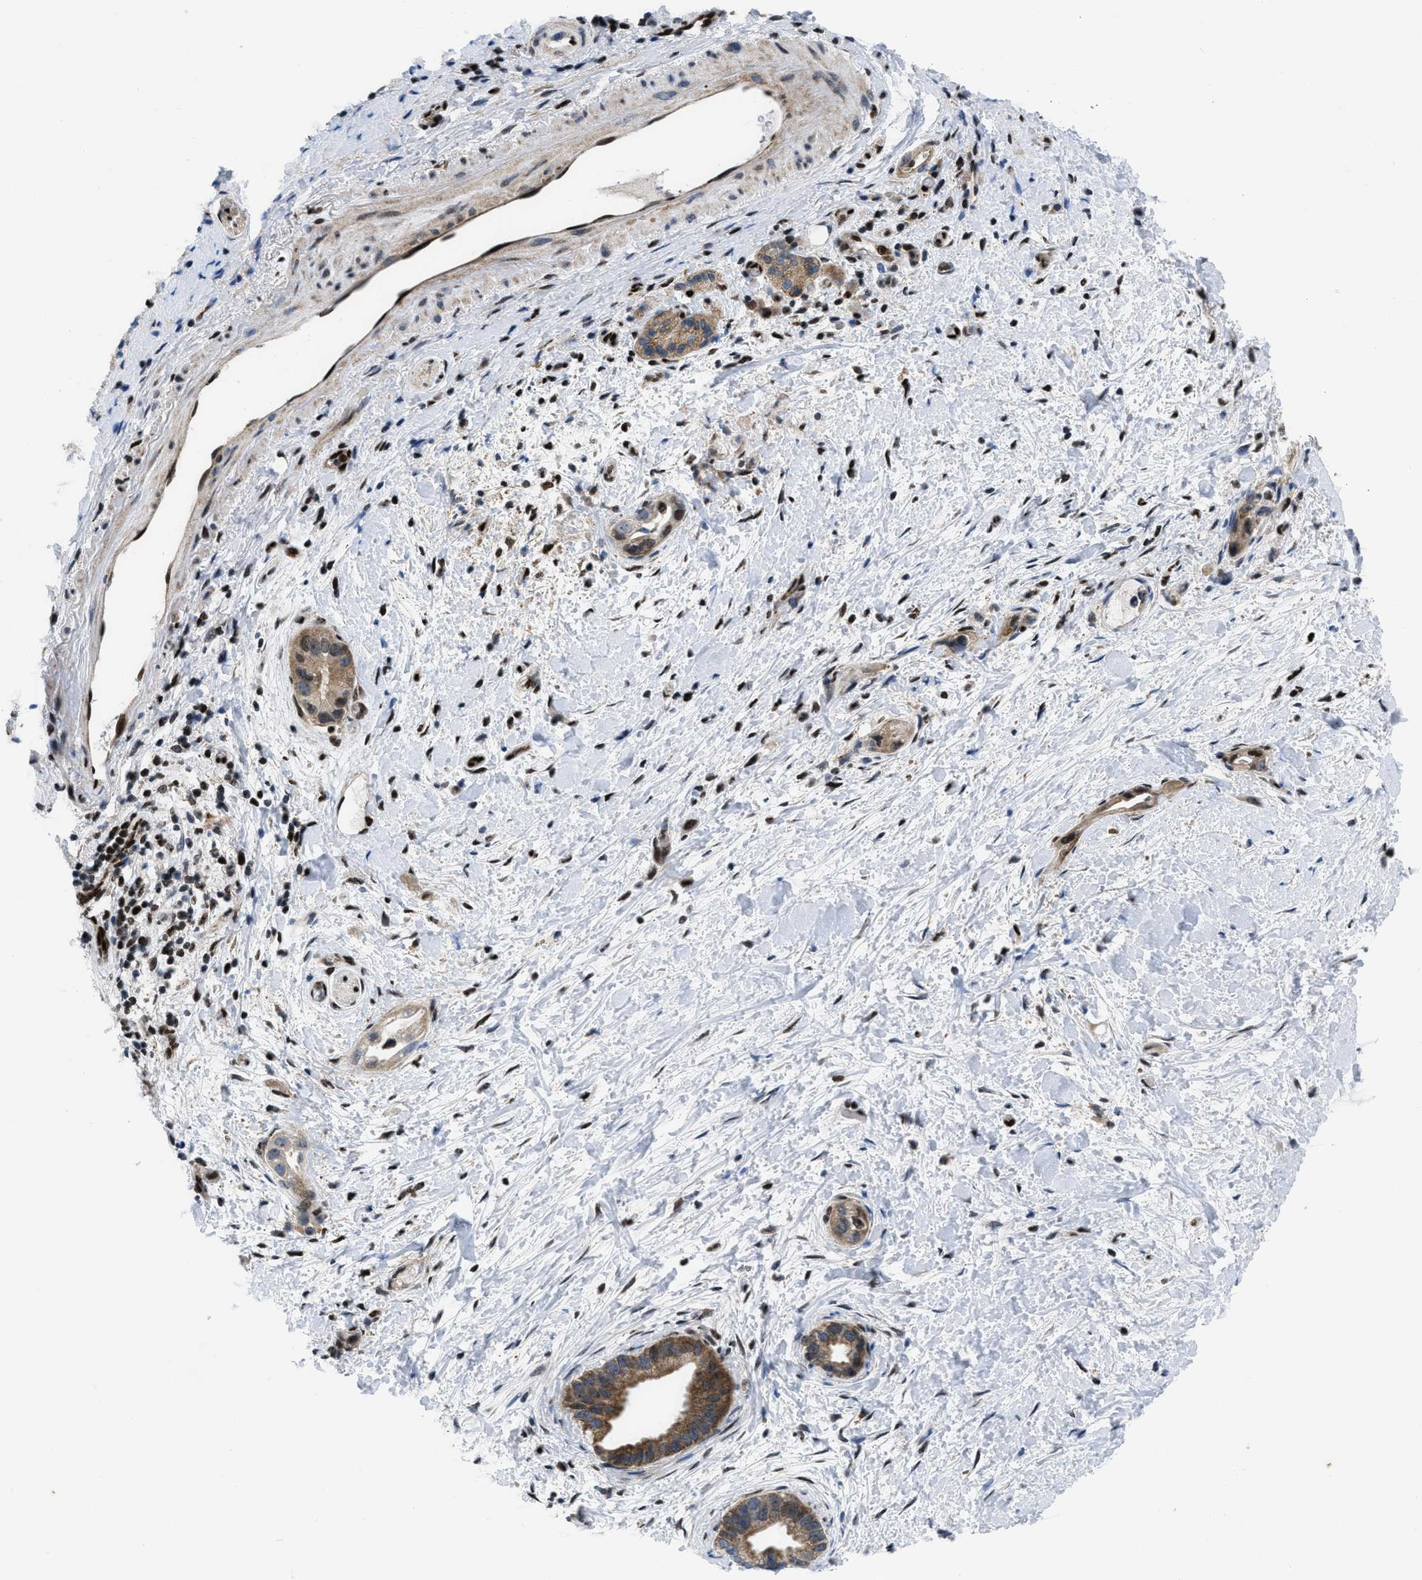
{"staining": {"intensity": "moderate", "quantity": ">75%", "location": "cytoplasmic/membranous"}, "tissue": "pancreatic cancer", "cell_type": "Tumor cells", "image_type": "cancer", "snomed": [{"axis": "morphology", "description": "Adenocarcinoma, NOS"}, {"axis": "topography", "description": "Pancreas"}], "caption": "Immunohistochemical staining of pancreatic cancer (adenocarcinoma) demonstrates moderate cytoplasmic/membranous protein expression in approximately >75% of tumor cells.", "gene": "PPP2CB", "patient": {"sex": "male", "age": 55}}